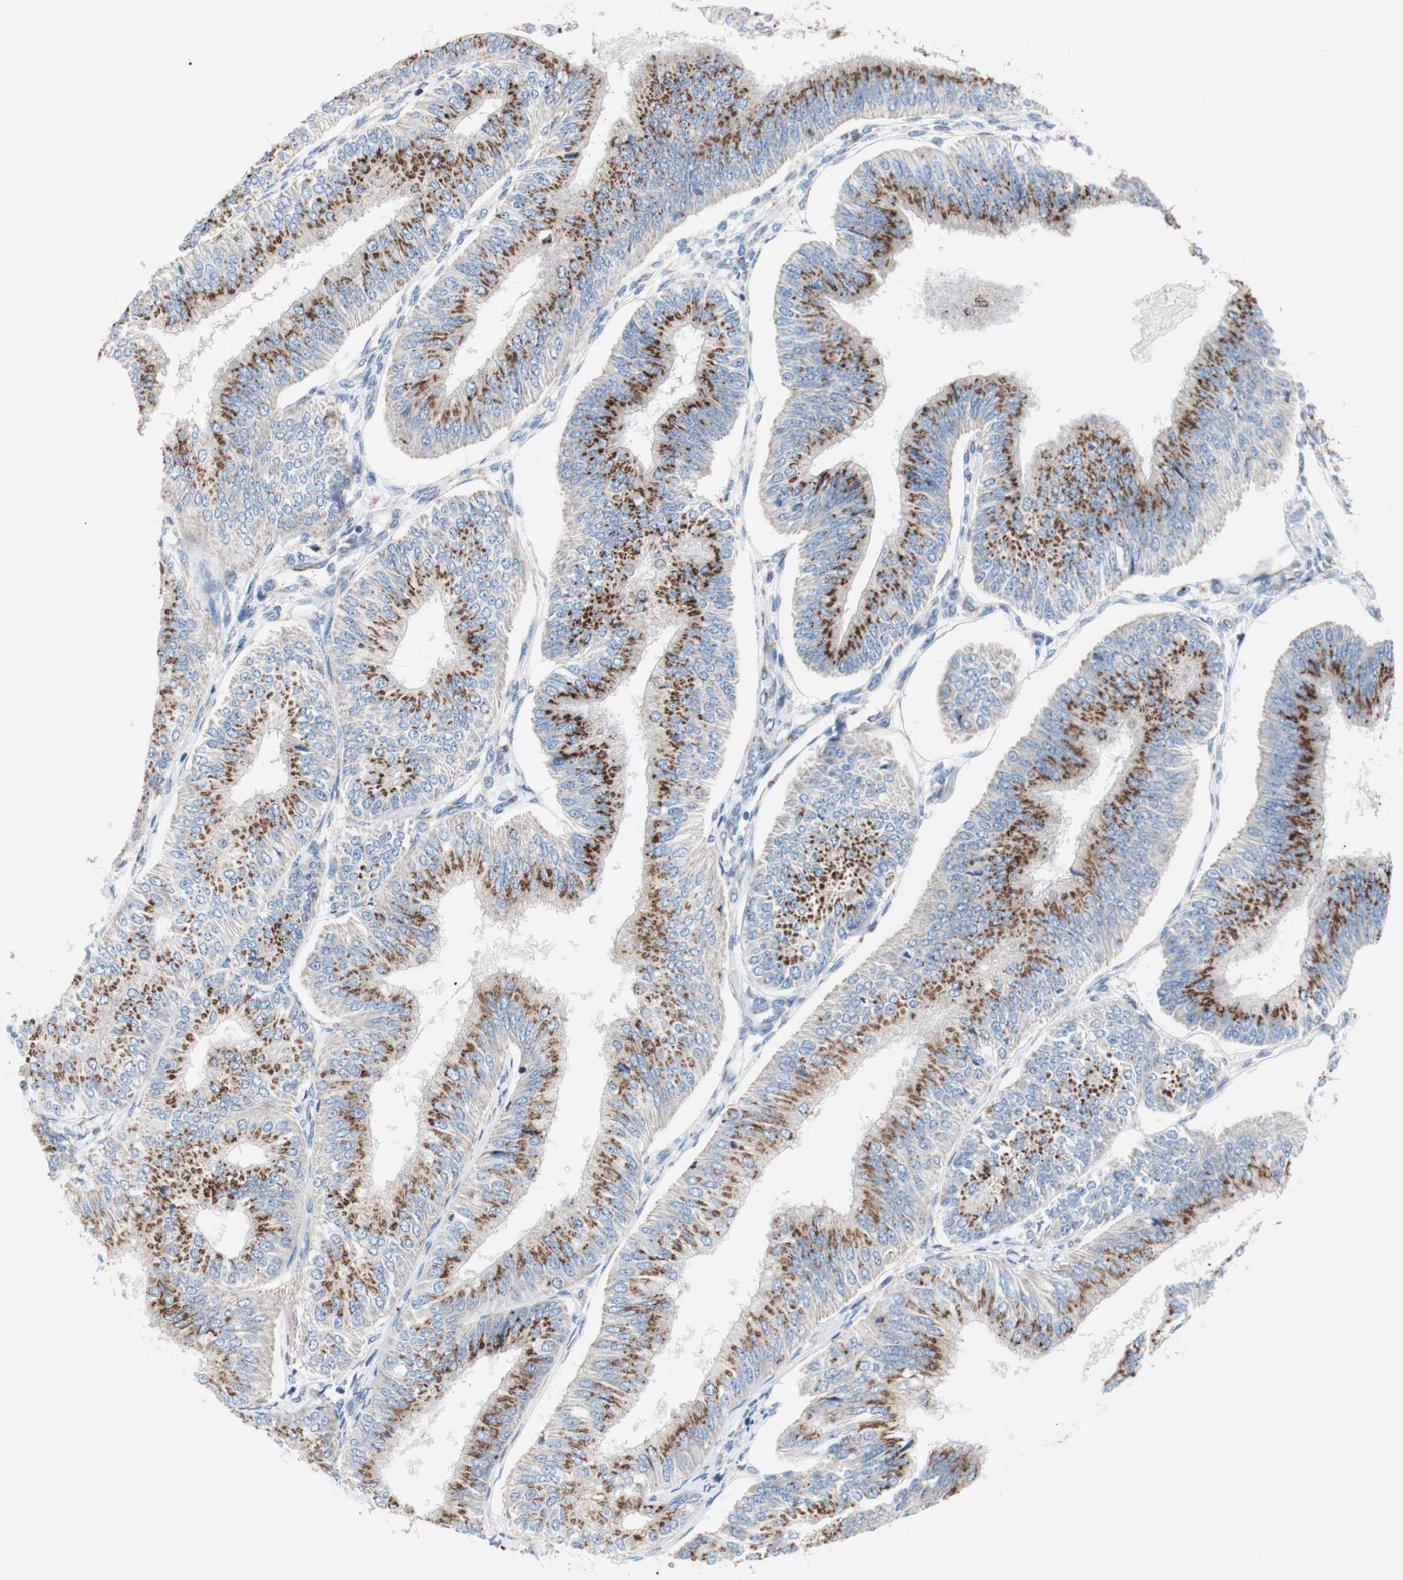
{"staining": {"intensity": "moderate", "quantity": "25%-75%", "location": "cytoplasmic/membranous"}, "tissue": "endometrial cancer", "cell_type": "Tumor cells", "image_type": "cancer", "snomed": [{"axis": "morphology", "description": "Adenocarcinoma, NOS"}, {"axis": "topography", "description": "Endometrium"}], "caption": "A high-resolution photomicrograph shows immunohistochemistry staining of endometrial cancer, which reveals moderate cytoplasmic/membranous positivity in about 25%-75% of tumor cells.", "gene": "GALNT2", "patient": {"sex": "female", "age": 58}}